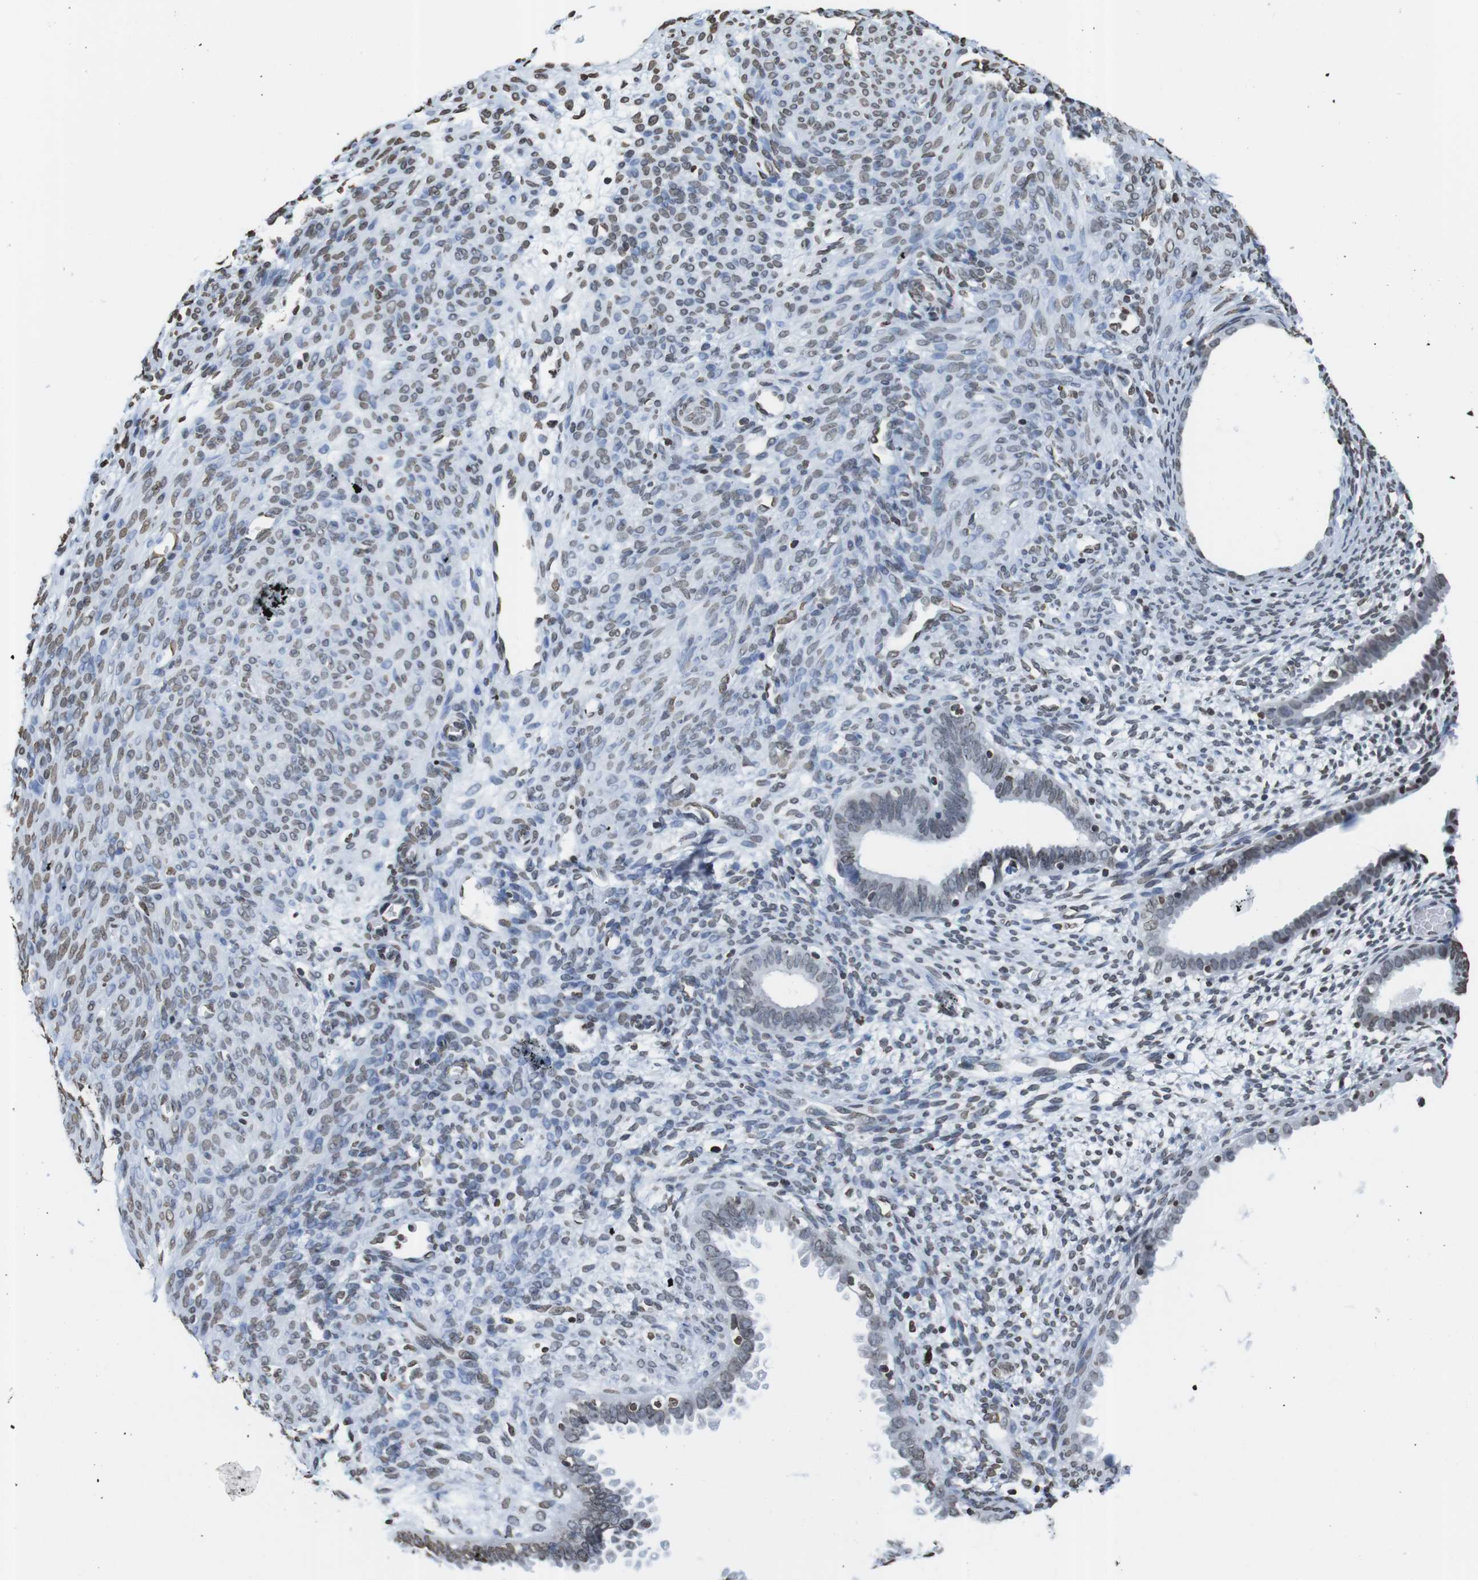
{"staining": {"intensity": "moderate", "quantity": "<25%", "location": "nuclear"}, "tissue": "endometrium", "cell_type": "Cells in endometrial stroma", "image_type": "normal", "snomed": [{"axis": "morphology", "description": "Normal tissue, NOS"}, {"axis": "morphology", "description": "Atrophy, NOS"}, {"axis": "topography", "description": "Uterus"}, {"axis": "topography", "description": "Endometrium"}], "caption": "IHC image of unremarkable endometrium stained for a protein (brown), which reveals low levels of moderate nuclear staining in about <25% of cells in endometrial stroma.", "gene": "BSX", "patient": {"sex": "female", "age": 68}}